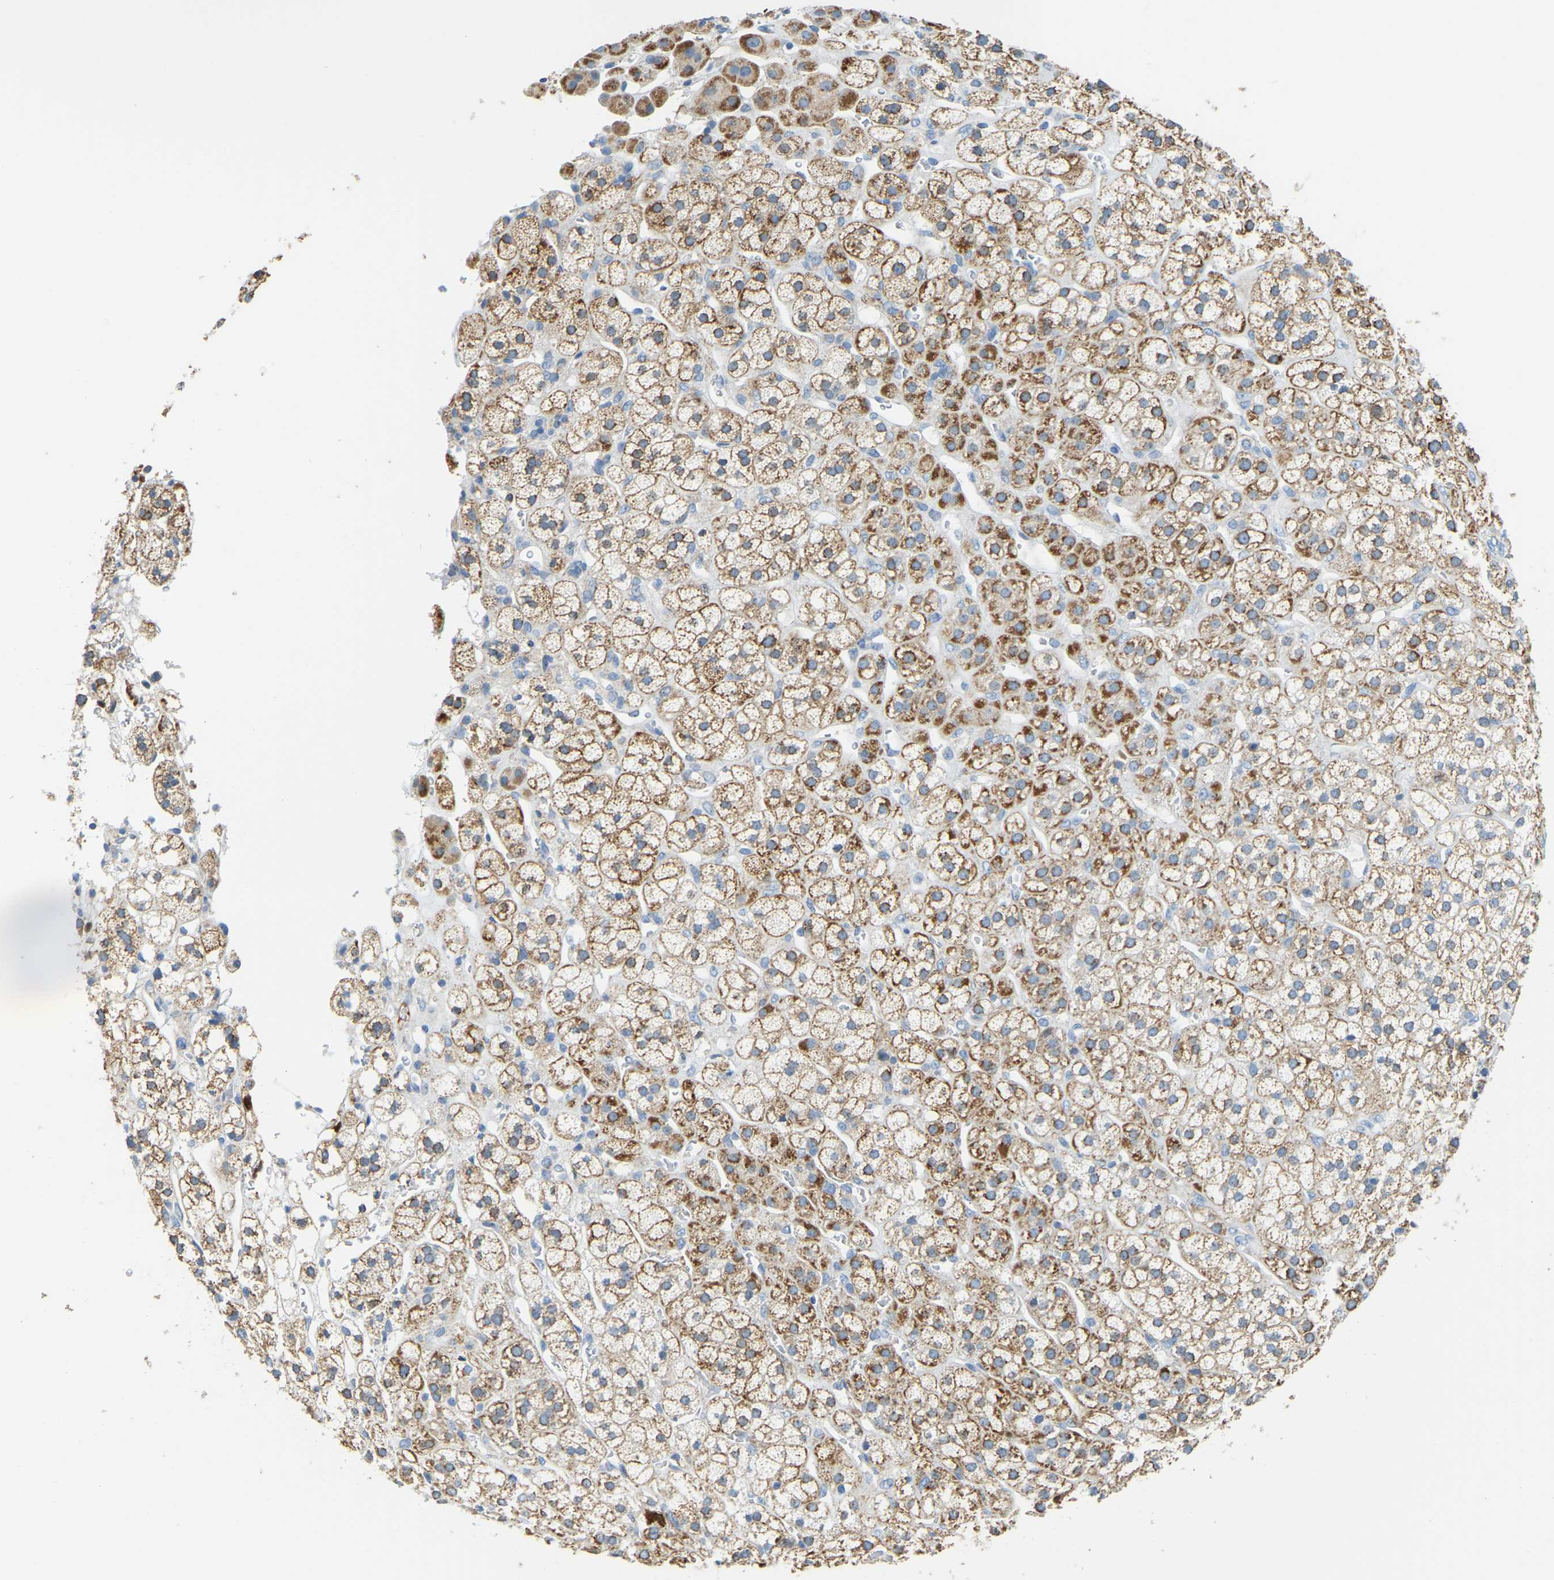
{"staining": {"intensity": "moderate", "quantity": ">75%", "location": "cytoplasmic/membranous"}, "tissue": "adrenal gland", "cell_type": "Glandular cells", "image_type": "normal", "snomed": [{"axis": "morphology", "description": "Normal tissue, NOS"}, {"axis": "topography", "description": "Adrenal gland"}], "caption": "Immunohistochemistry (IHC) histopathology image of normal adrenal gland: human adrenal gland stained using immunohistochemistry displays medium levels of moderate protein expression localized specifically in the cytoplasmic/membranous of glandular cells, appearing as a cytoplasmic/membranous brown color.", "gene": "GDA", "patient": {"sex": "male", "age": 56}}